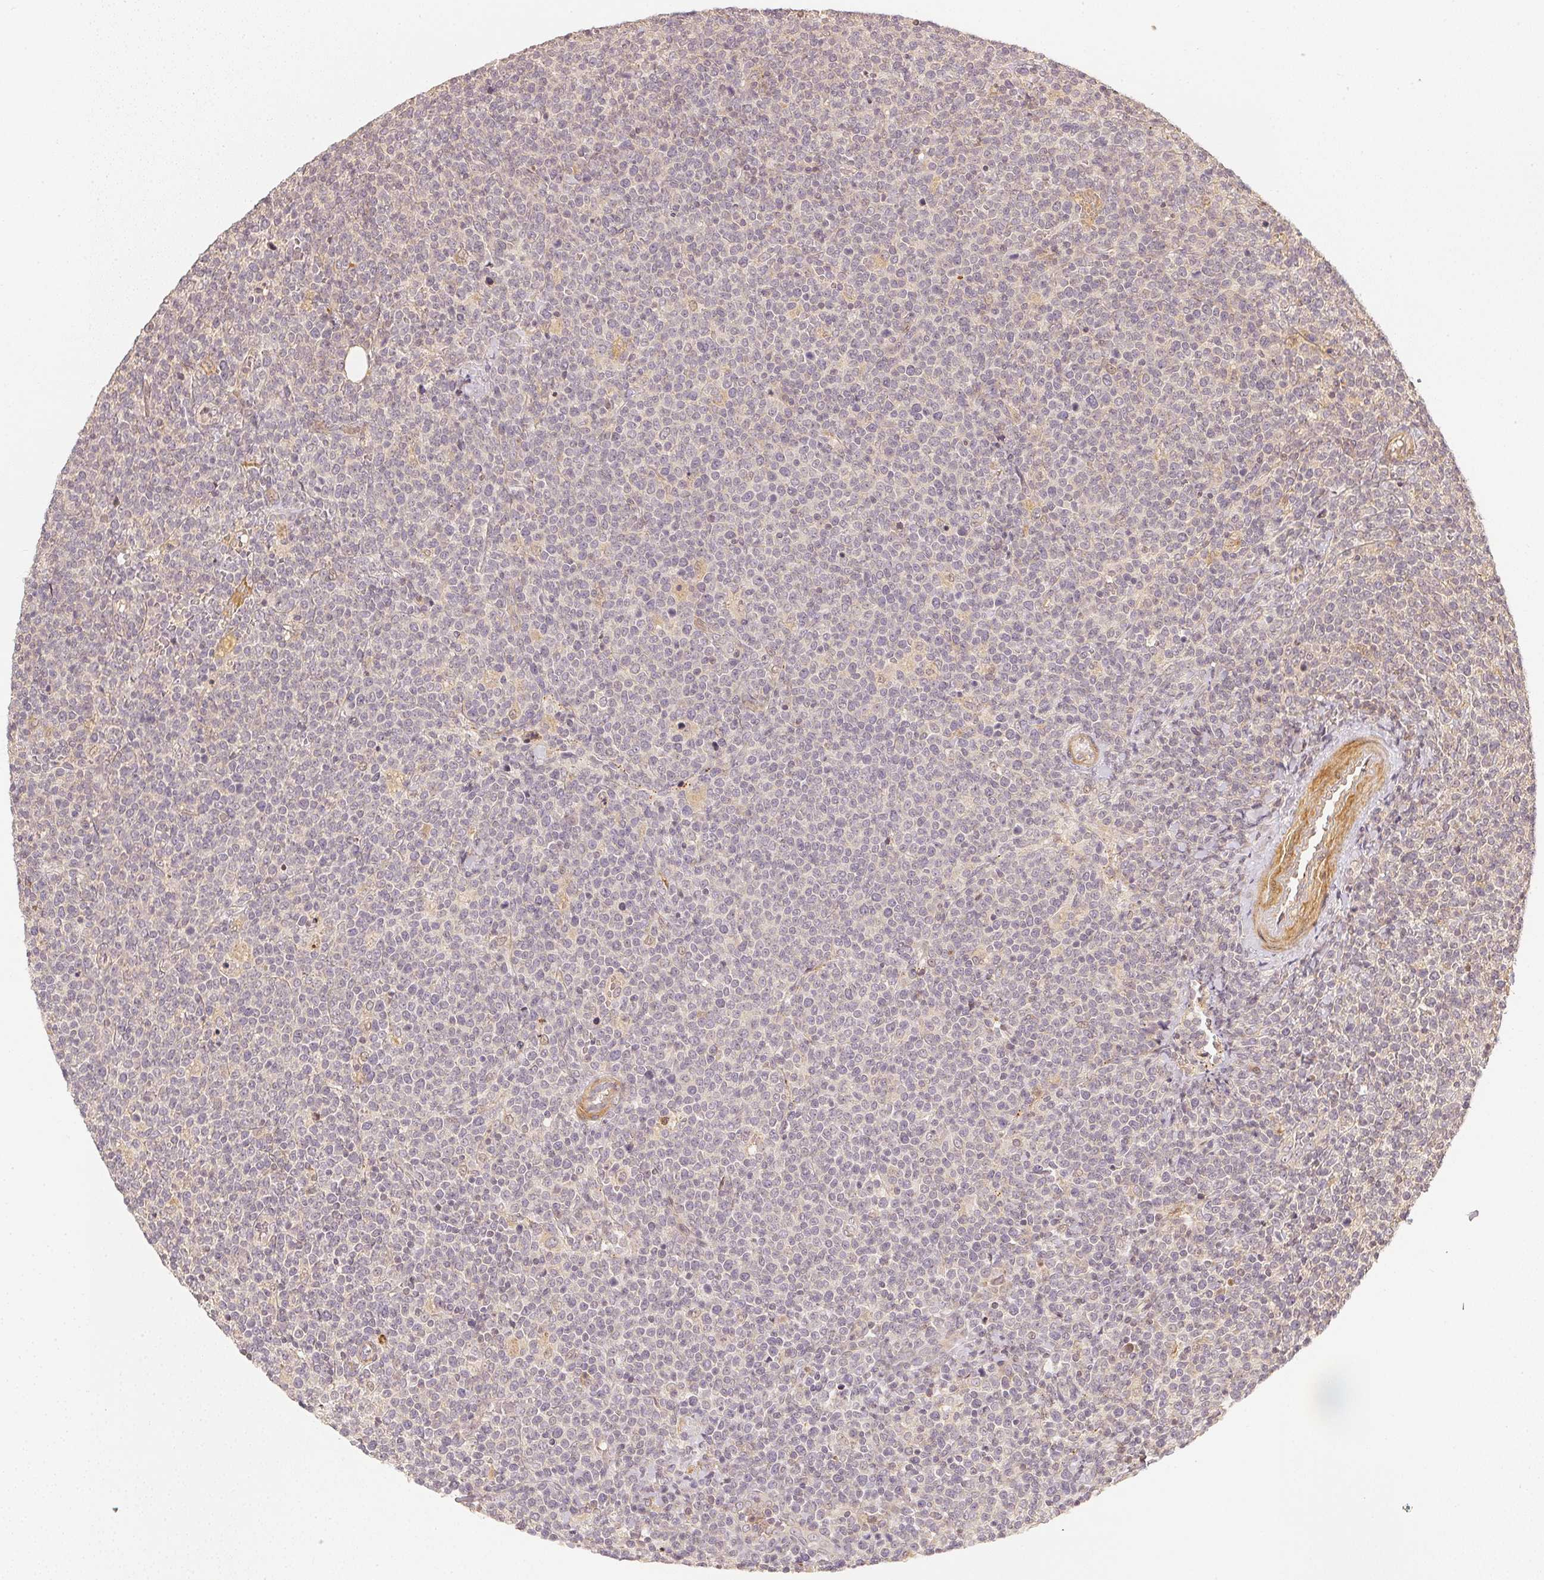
{"staining": {"intensity": "negative", "quantity": "none", "location": "none"}, "tissue": "lymphoma", "cell_type": "Tumor cells", "image_type": "cancer", "snomed": [{"axis": "morphology", "description": "Malignant lymphoma, non-Hodgkin's type, High grade"}, {"axis": "topography", "description": "Lymph node"}], "caption": "Immunohistochemistry of human high-grade malignant lymphoma, non-Hodgkin's type displays no positivity in tumor cells.", "gene": "SERPINE1", "patient": {"sex": "male", "age": 61}}